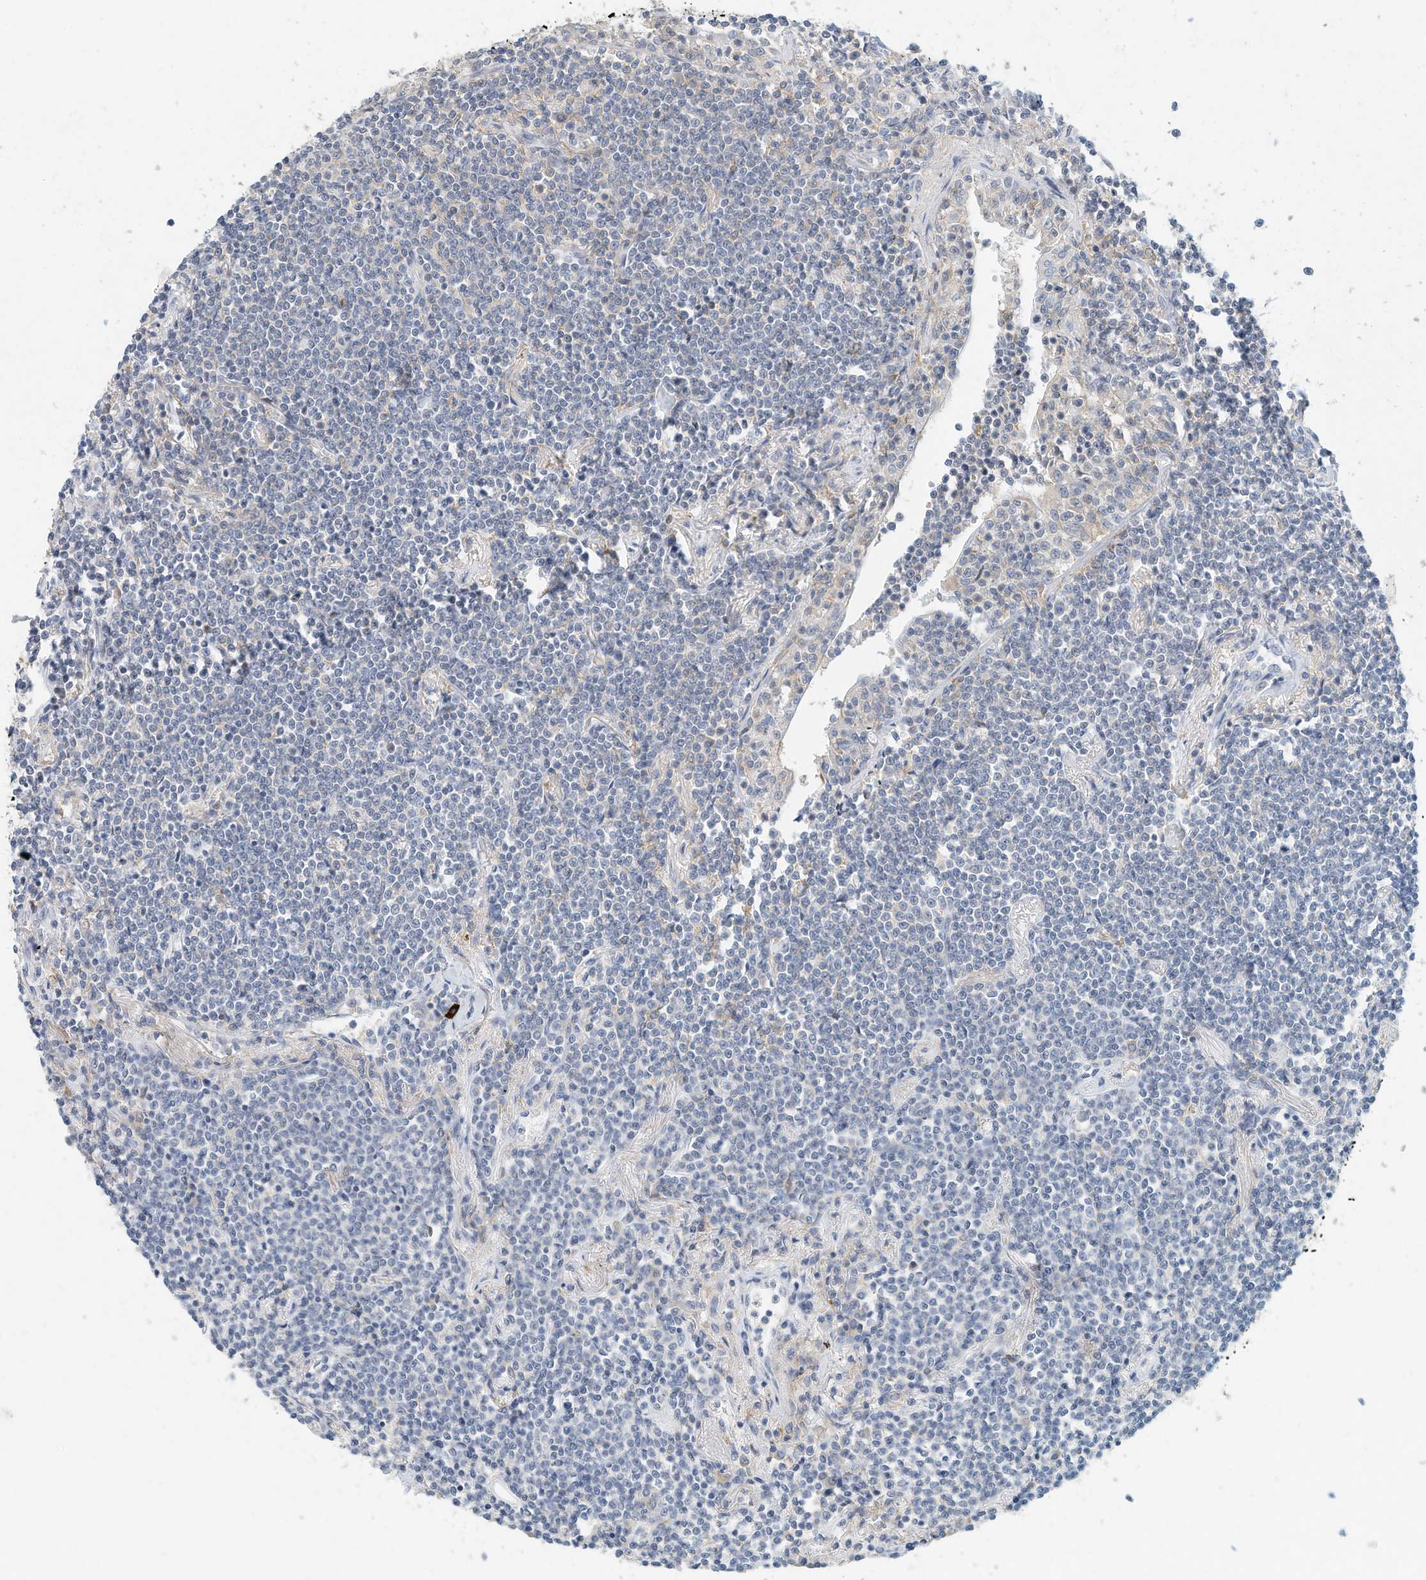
{"staining": {"intensity": "negative", "quantity": "none", "location": "none"}, "tissue": "lymphoma", "cell_type": "Tumor cells", "image_type": "cancer", "snomed": [{"axis": "morphology", "description": "Malignant lymphoma, non-Hodgkin's type, Low grade"}, {"axis": "topography", "description": "Lung"}], "caption": "DAB immunohistochemical staining of human lymphoma shows no significant positivity in tumor cells. (DAB immunohistochemistry with hematoxylin counter stain).", "gene": "MICAL1", "patient": {"sex": "female", "age": 71}}